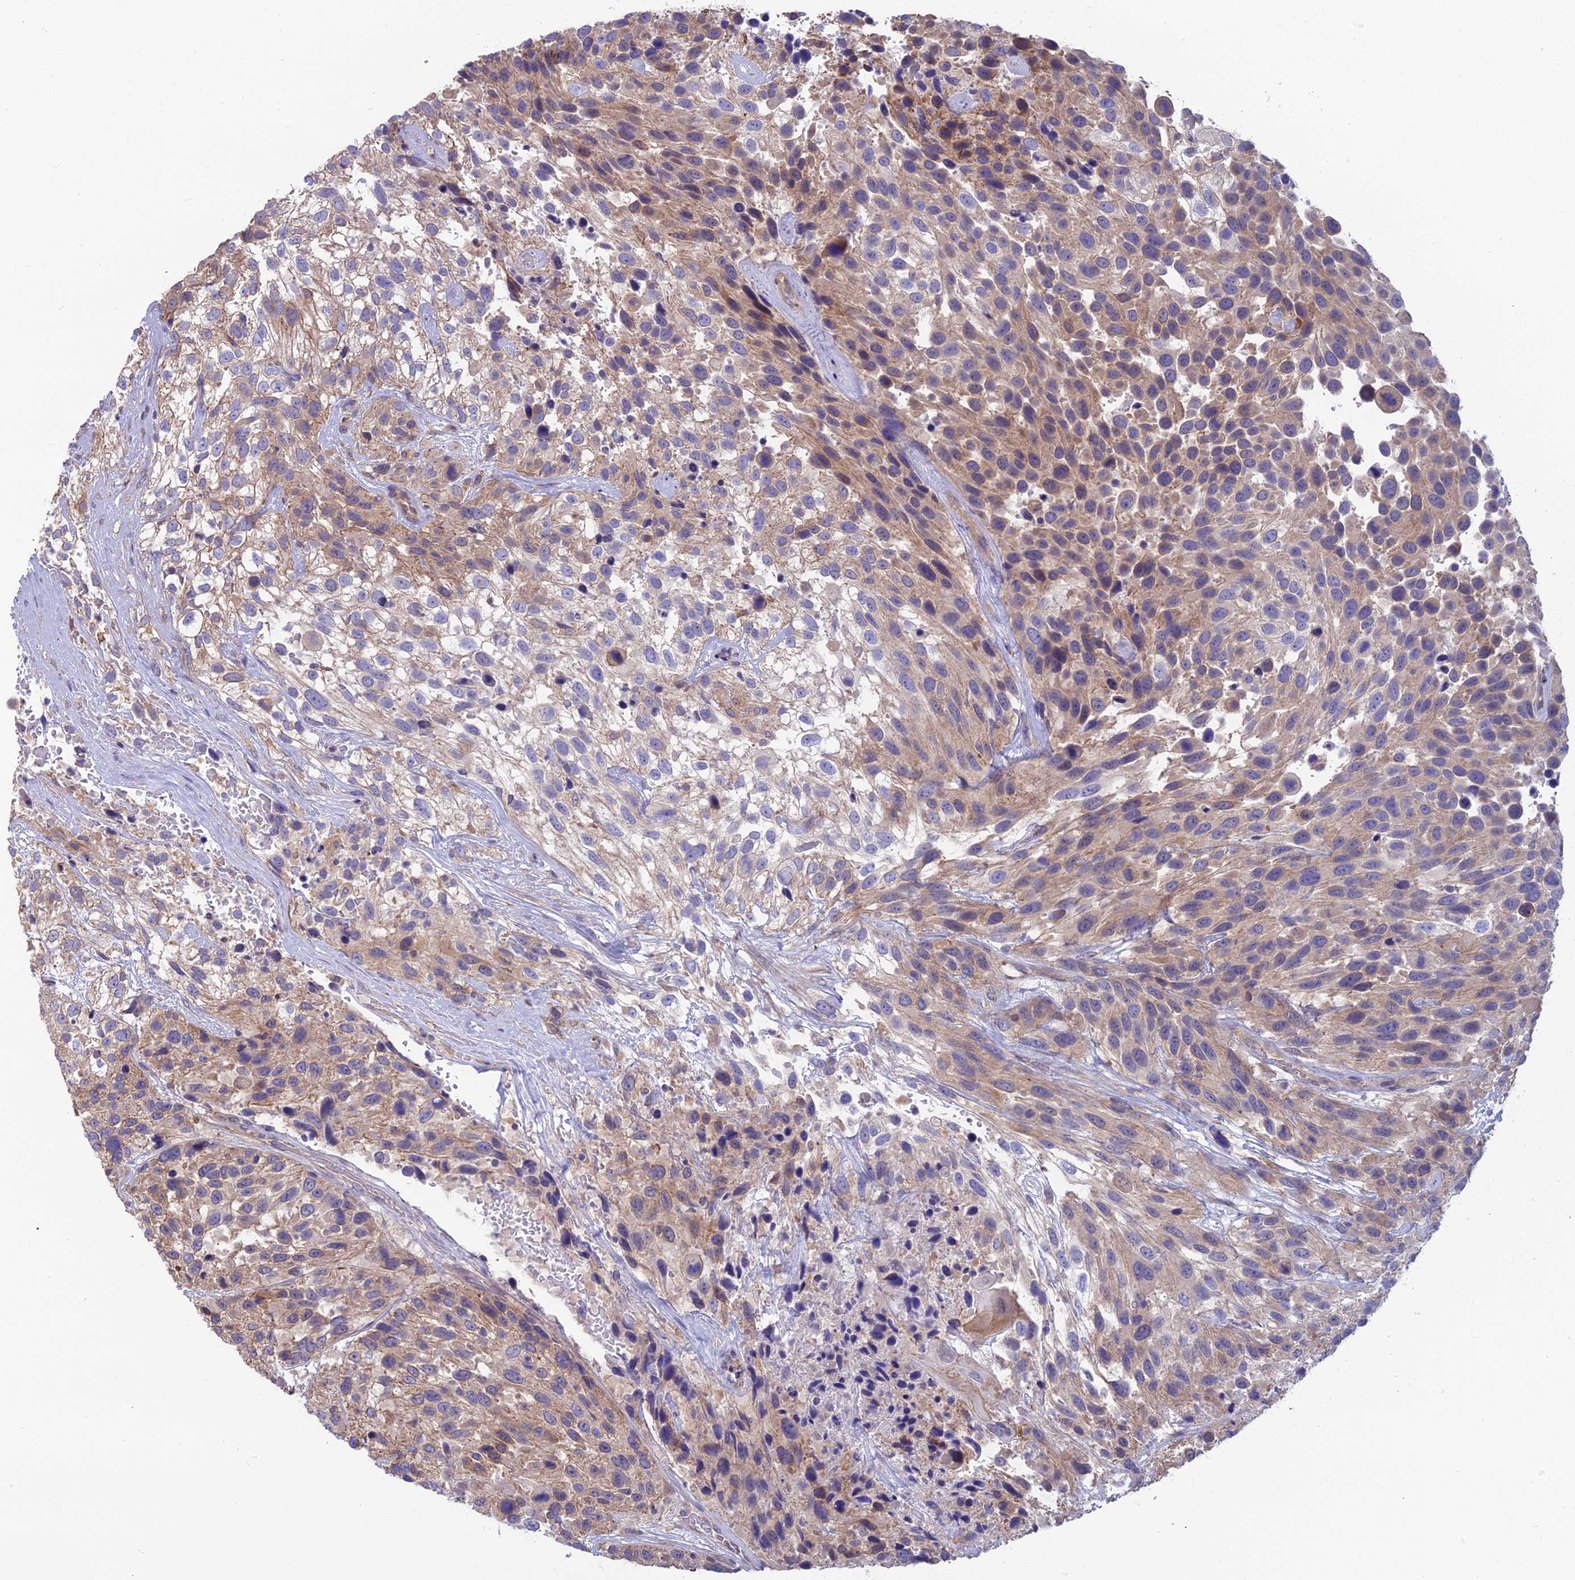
{"staining": {"intensity": "weak", "quantity": "25%-75%", "location": "cytoplasmic/membranous"}, "tissue": "urothelial cancer", "cell_type": "Tumor cells", "image_type": "cancer", "snomed": [{"axis": "morphology", "description": "Urothelial carcinoma, High grade"}, {"axis": "topography", "description": "Urinary bladder"}], "caption": "Brown immunohistochemical staining in human urothelial carcinoma (high-grade) reveals weak cytoplasmic/membranous positivity in approximately 25%-75% of tumor cells.", "gene": "MVD", "patient": {"sex": "female", "age": 70}}